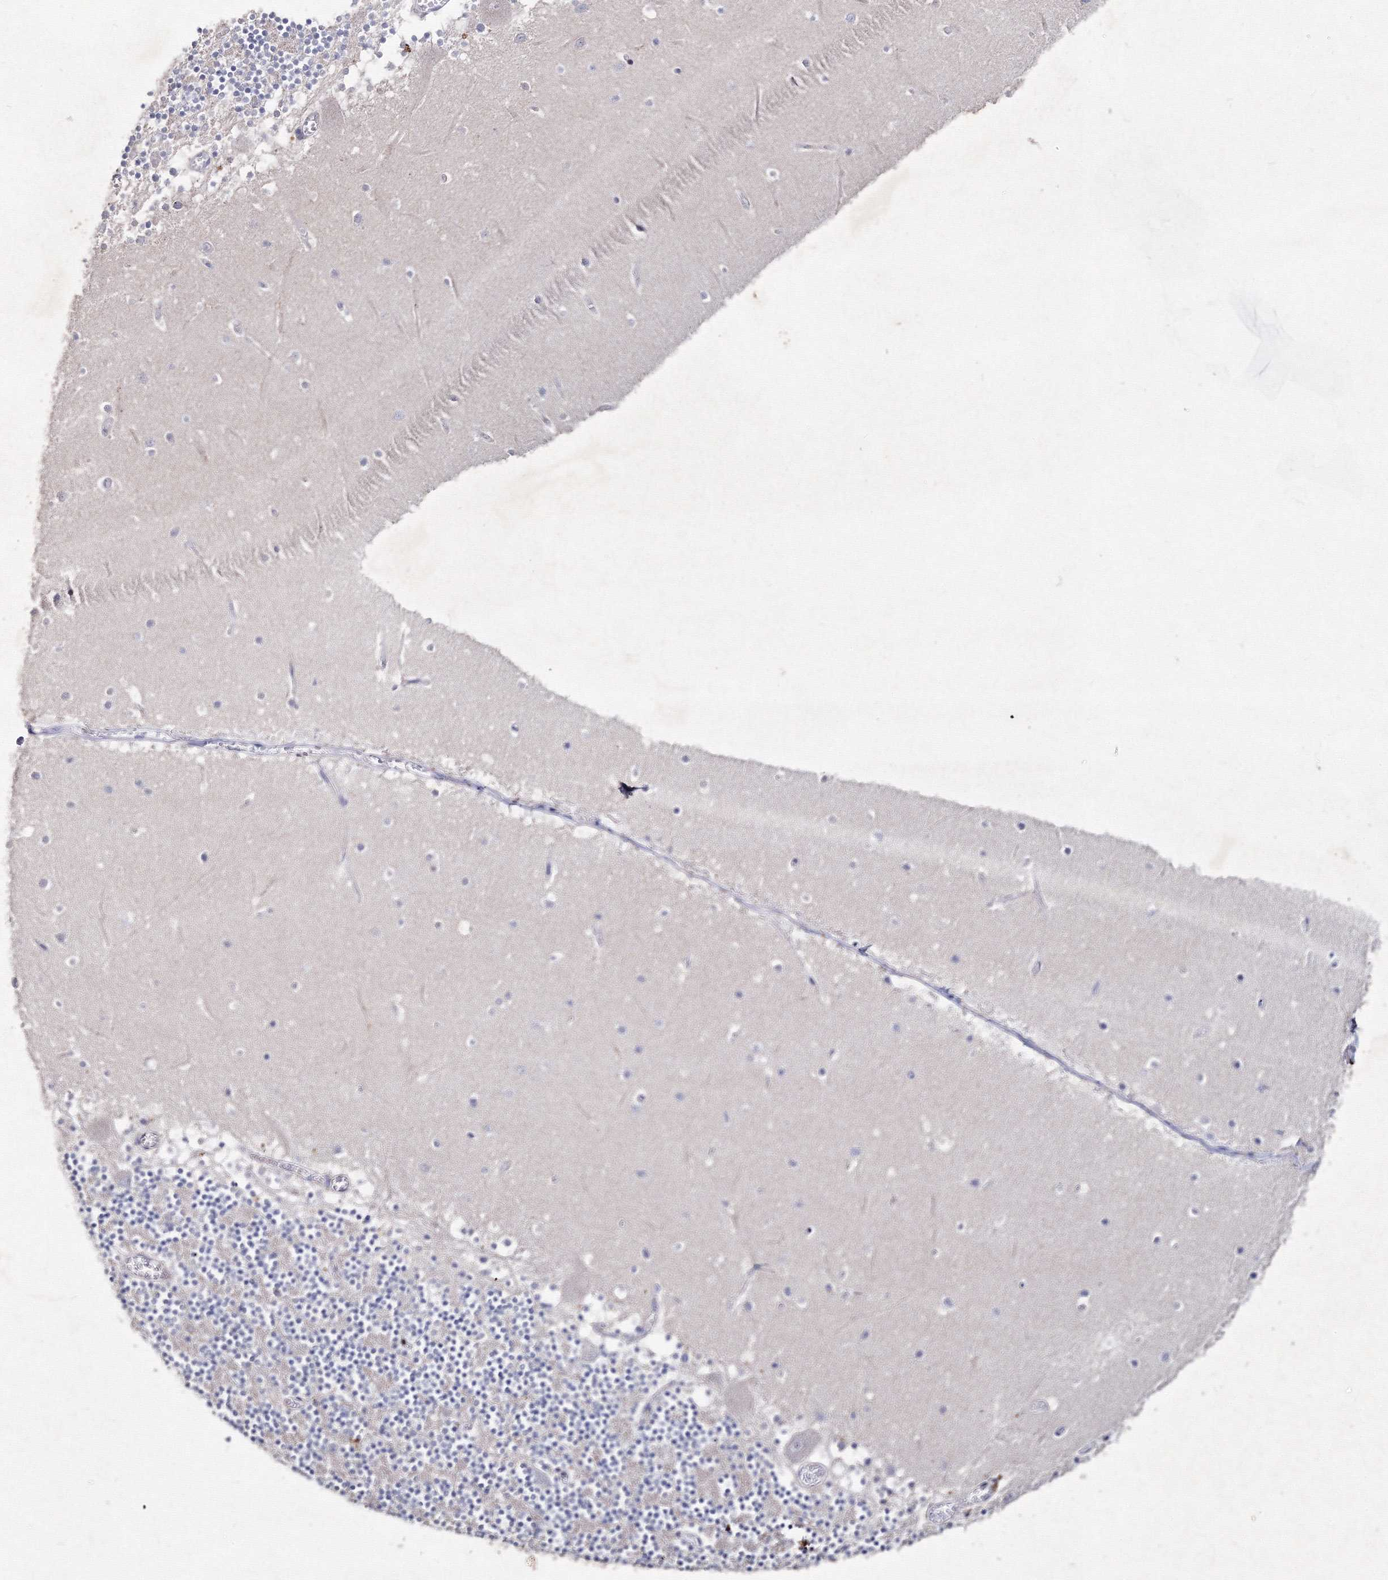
{"staining": {"intensity": "weak", "quantity": "<25%", "location": "cytoplasmic/membranous"}, "tissue": "cerebellum", "cell_type": "Cells in granular layer", "image_type": "normal", "snomed": [{"axis": "morphology", "description": "Normal tissue, NOS"}, {"axis": "topography", "description": "Cerebellum"}], "caption": "DAB (3,3'-diaminobenzidine) immunohistochemical staining of normal cerebellum shows no significant positivity in cells in granular layer.", "gene": "SMIM29", "patient": {"sex": "female", "age": 28}}